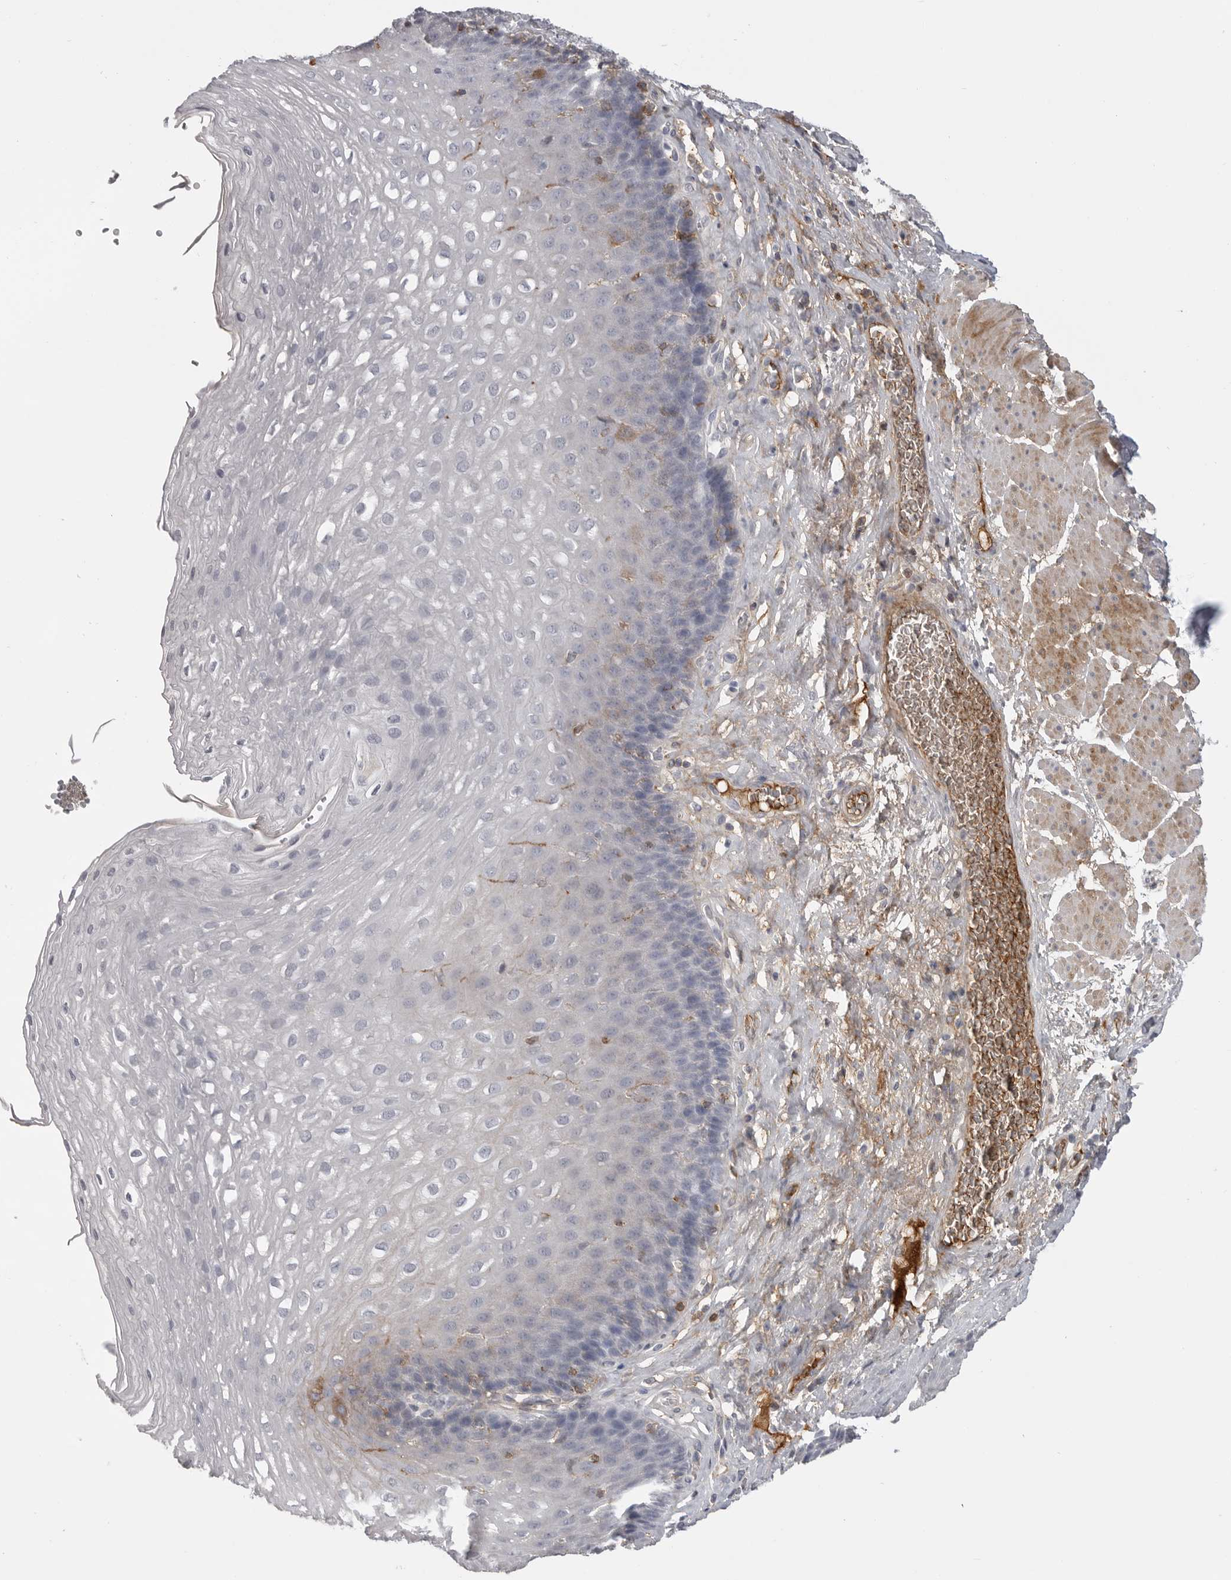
{"staining": {"intensity": "weak", "quantity": "<25%", "location": "cytoplasmic/membranous"}, "tissue": "esophagus", "cell_type": "Squamous epithelial cells", "image_type": "normal", "snomed": [{"axis": "morphology", "description": "Normal tissue, NOS"}, {"axis": "topography", "description": "Esophagus"}], "caption": "Immunohistochemical staining of unremarkable esophagus shows no significant positivity in squamous epithelial cells.", "gene": "SERPING1", "patient": {"sex": "female", "age": 66}}